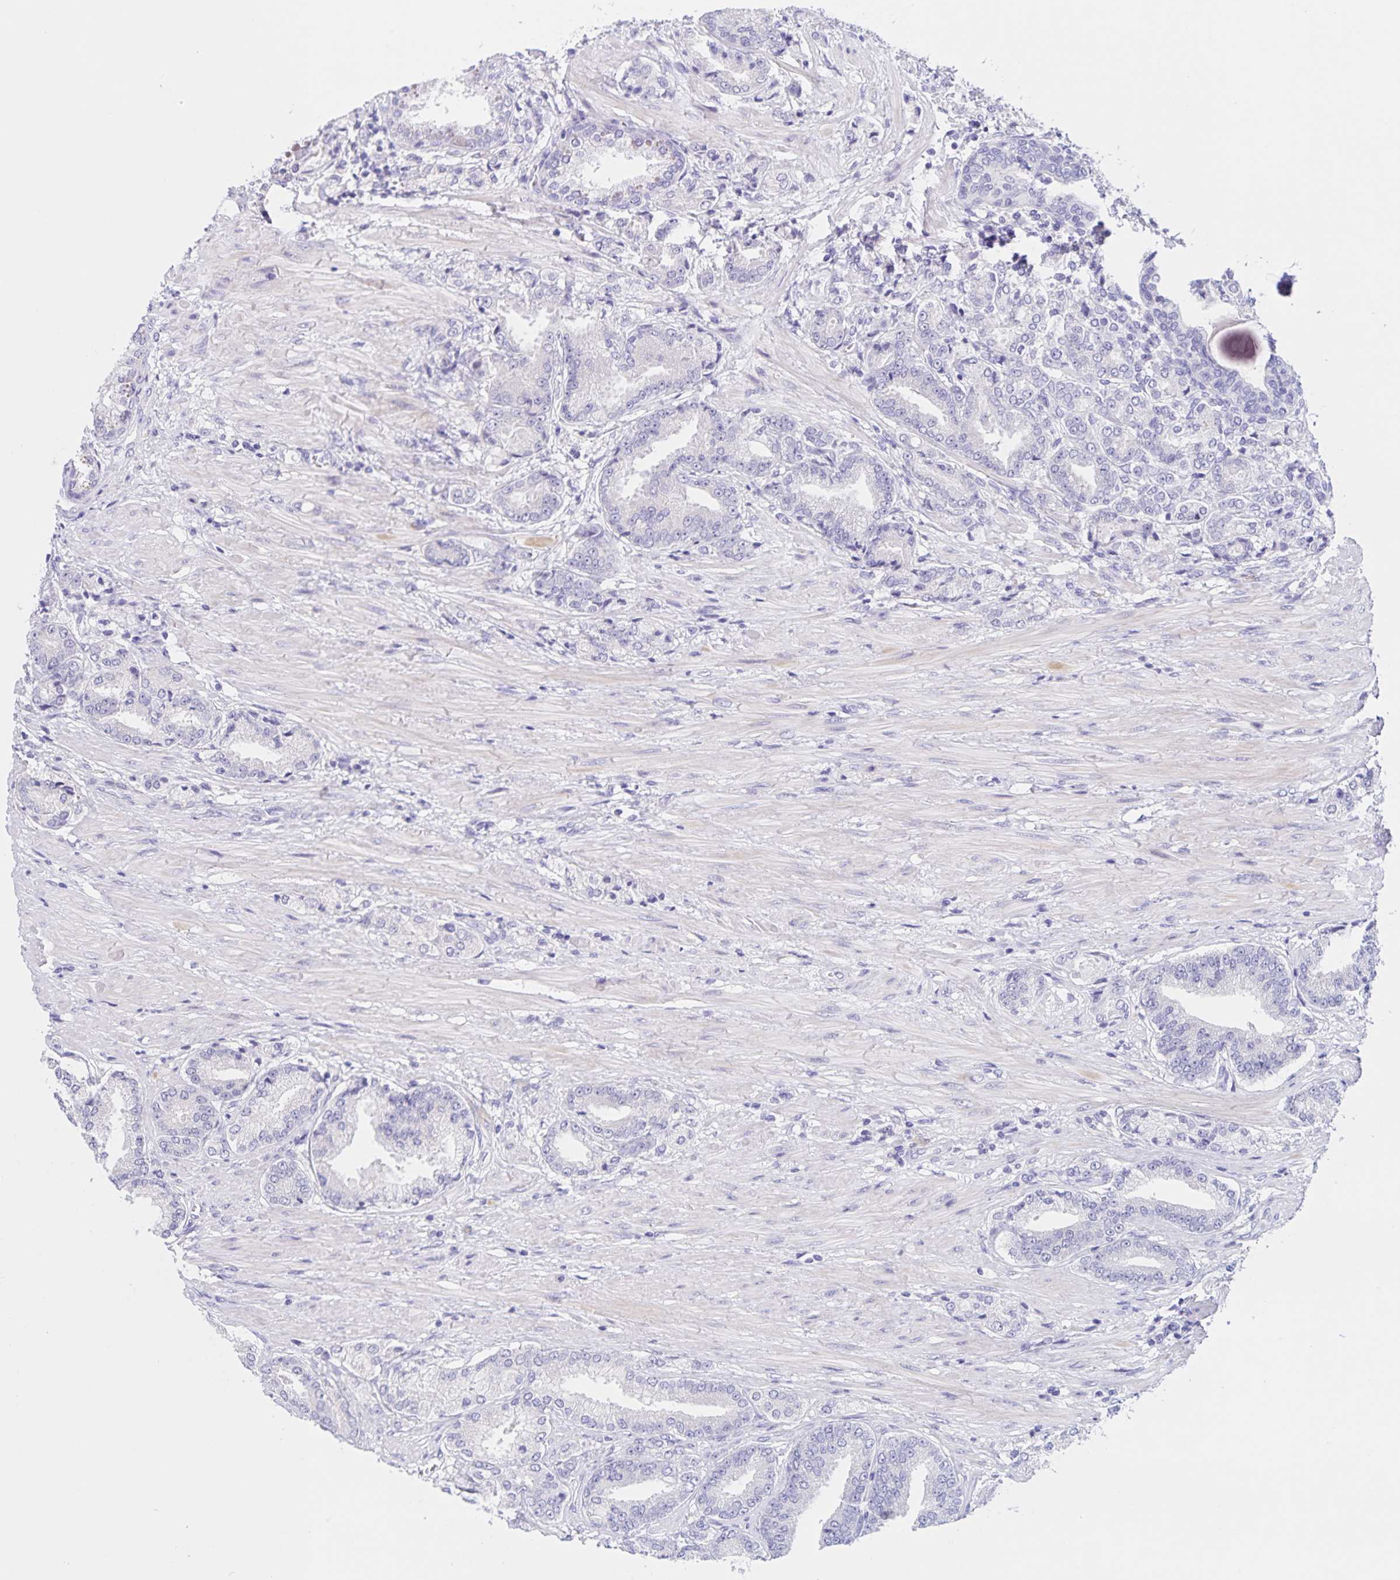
{"staining": {"intensity": "negative", "quantity": "none", "location": "none"}, "tissue": "prostate cancer", "cell_type": "Tumor cells", "image_type": "cancer", "snomed": [{"axis": "morphology", "description": "Adenocarcinoma, High grade"}, {"axis": "topography", "description": "Prostate and seminal vesicle, NOS"}], "caption": "IHC of adenocarcinoma (high-grade) (prostate) displays no staining in tumor cells.", "gene": "DMGDH", "patient": {"sex": "male", "age": 61}}